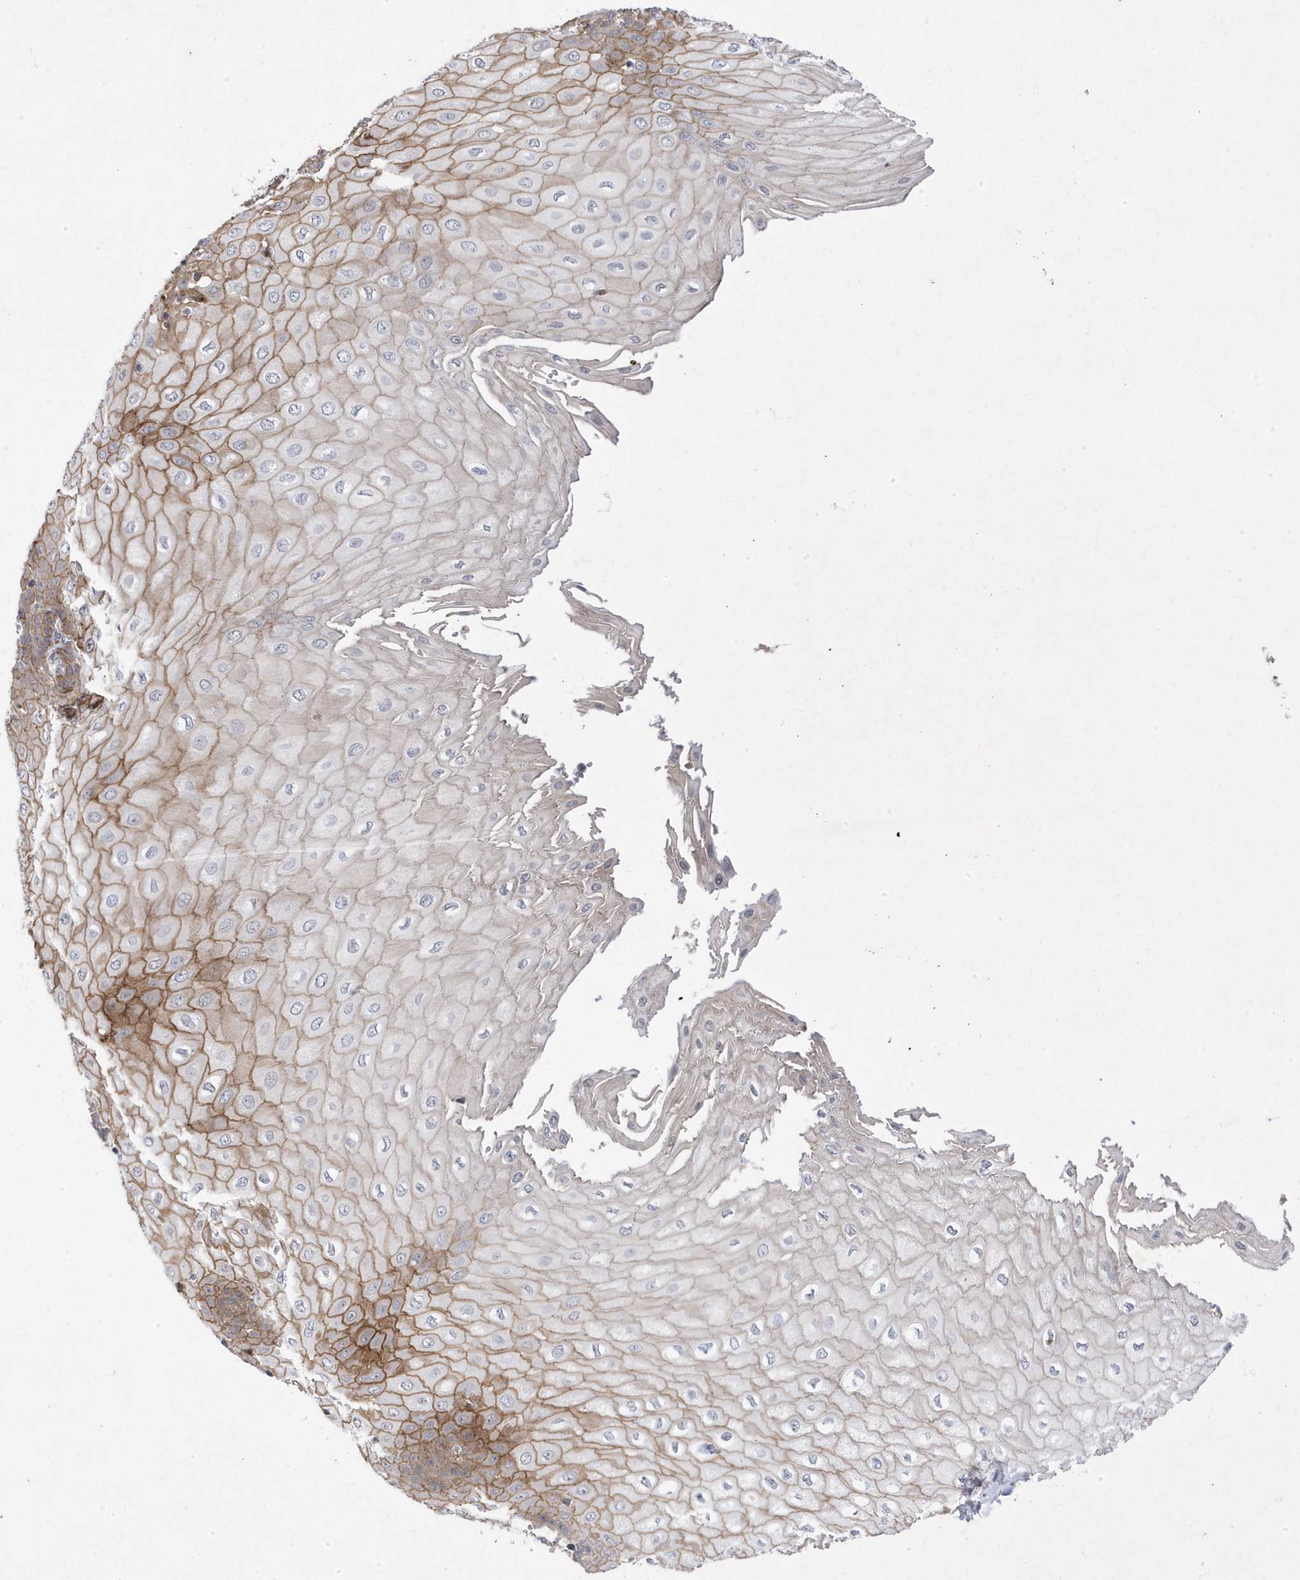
{"staining": {"intensity": "moderate", "quantity": ">75%", "location": "cytoplasmic/membranous"}, "tissue": "esophagus", "cell_type": "Squamous epithelial cells", "image_type": "normal", "snomed": [{"axis": "morphology", "description": "Normal tissue, NOS"}, {"axis": "topography", "description": "Esophagus"}], "caption": "Immunohistochemical staining of normal human esophagus exhibits >75% levels of moderate cytoplasmic/membranous protein positivity in about >75% of squamous epithelial cells.", "gene": "ANAPC1", "patient": {"sex": "male", "age": 60}}